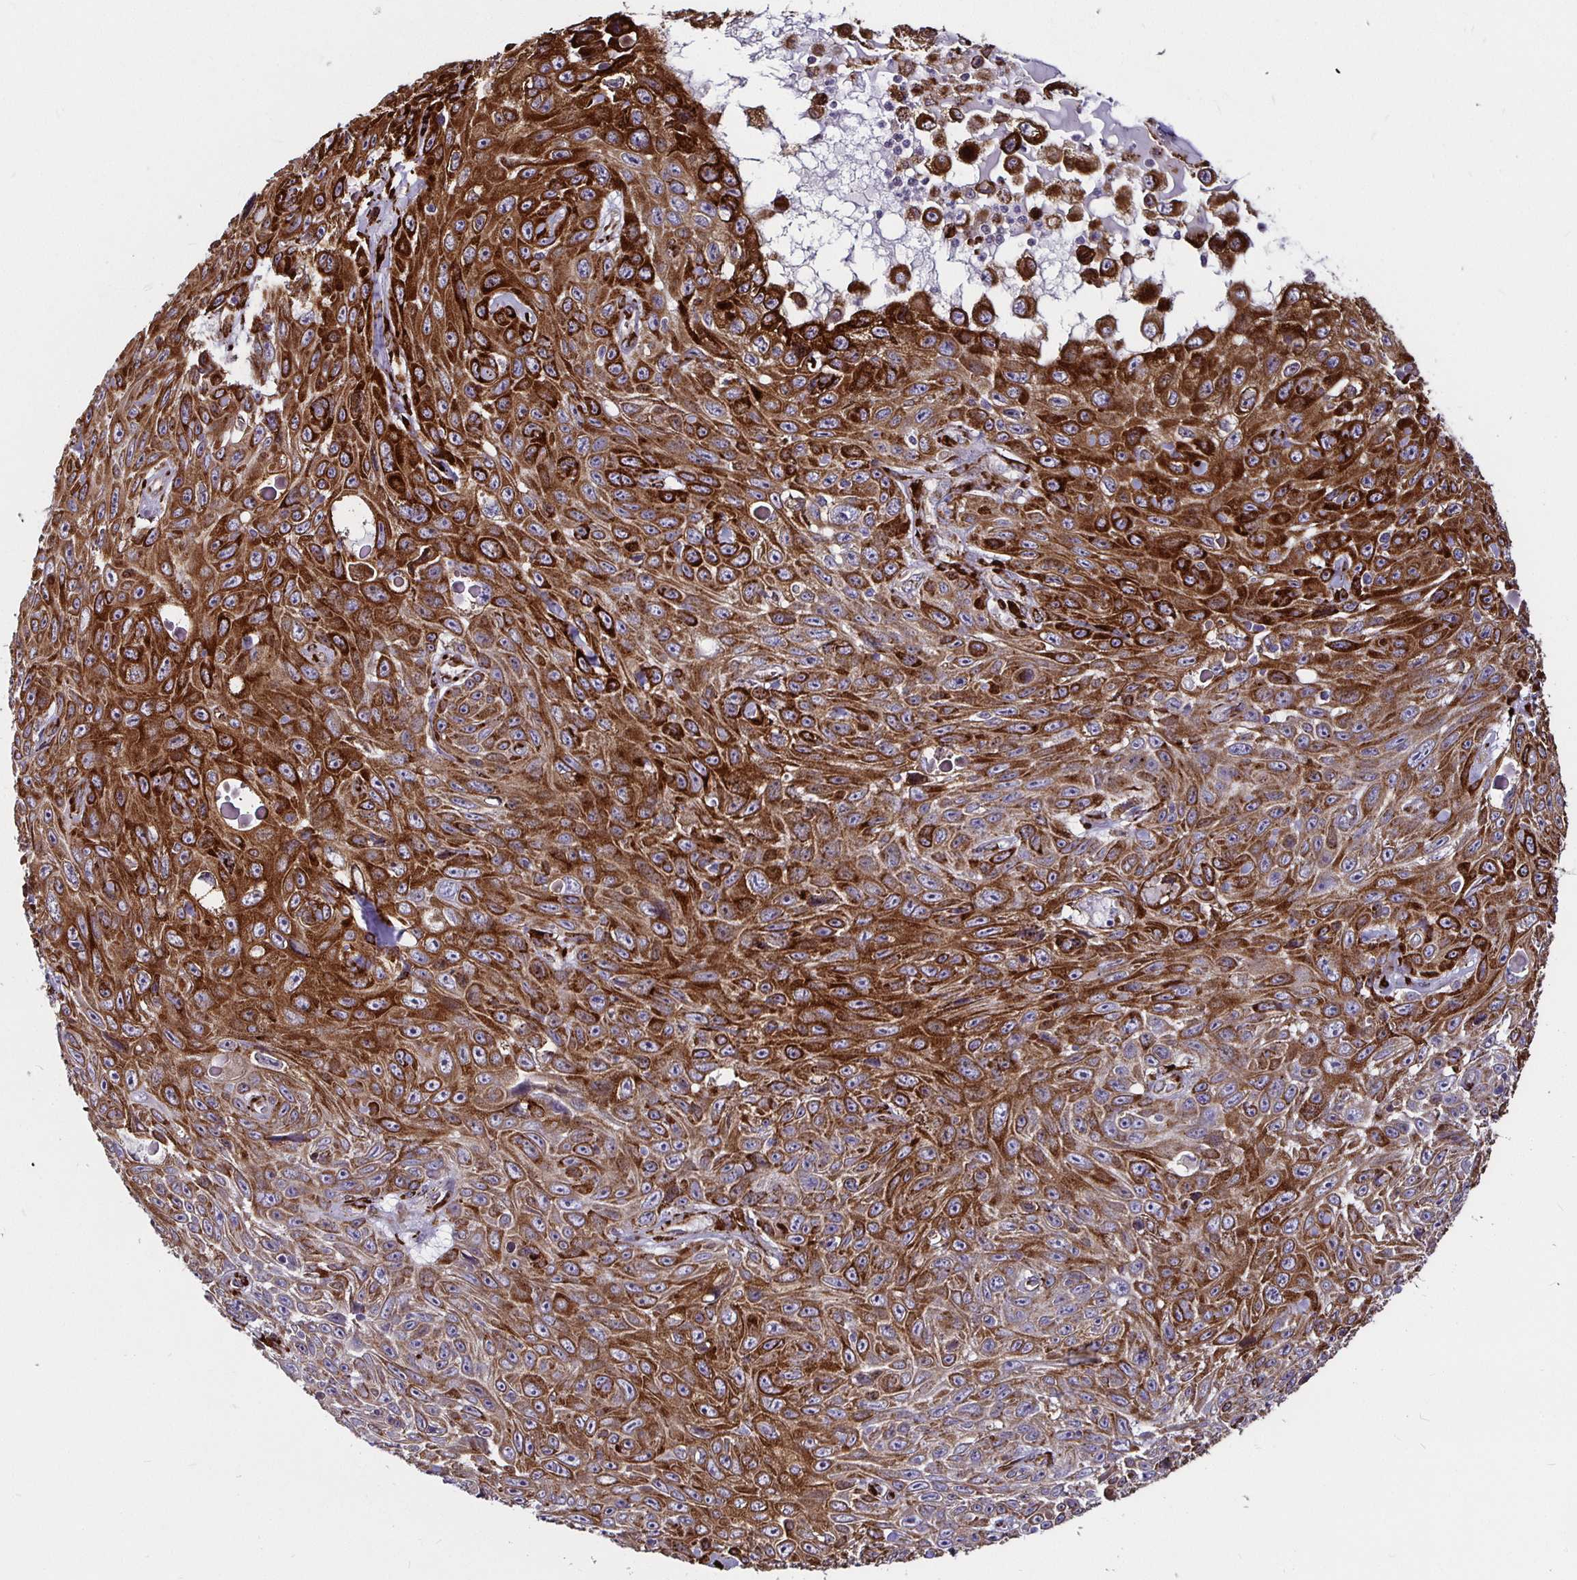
{"staining": {"intensity": "strong", "quantity": ">75%", "location": "cytoplasmic/membranous"}, "tissue": "skin cancer", "cell_type": "Tumor cells", "image_type": "cancer", "snomed": [{"axis": "morphology", "description": "Squamous cell carcinoma, NOS"}, {"axis": "topography", "description": "Skin"}], "caption": "This is a photomicrograph of IHC staining of skin squamous cell carcinoma, which shows strong staining in the cytoplasmic/membranous of tumor cells.", "gene": "P4HA2", "patient": {"sex": "male", "age": 82}}